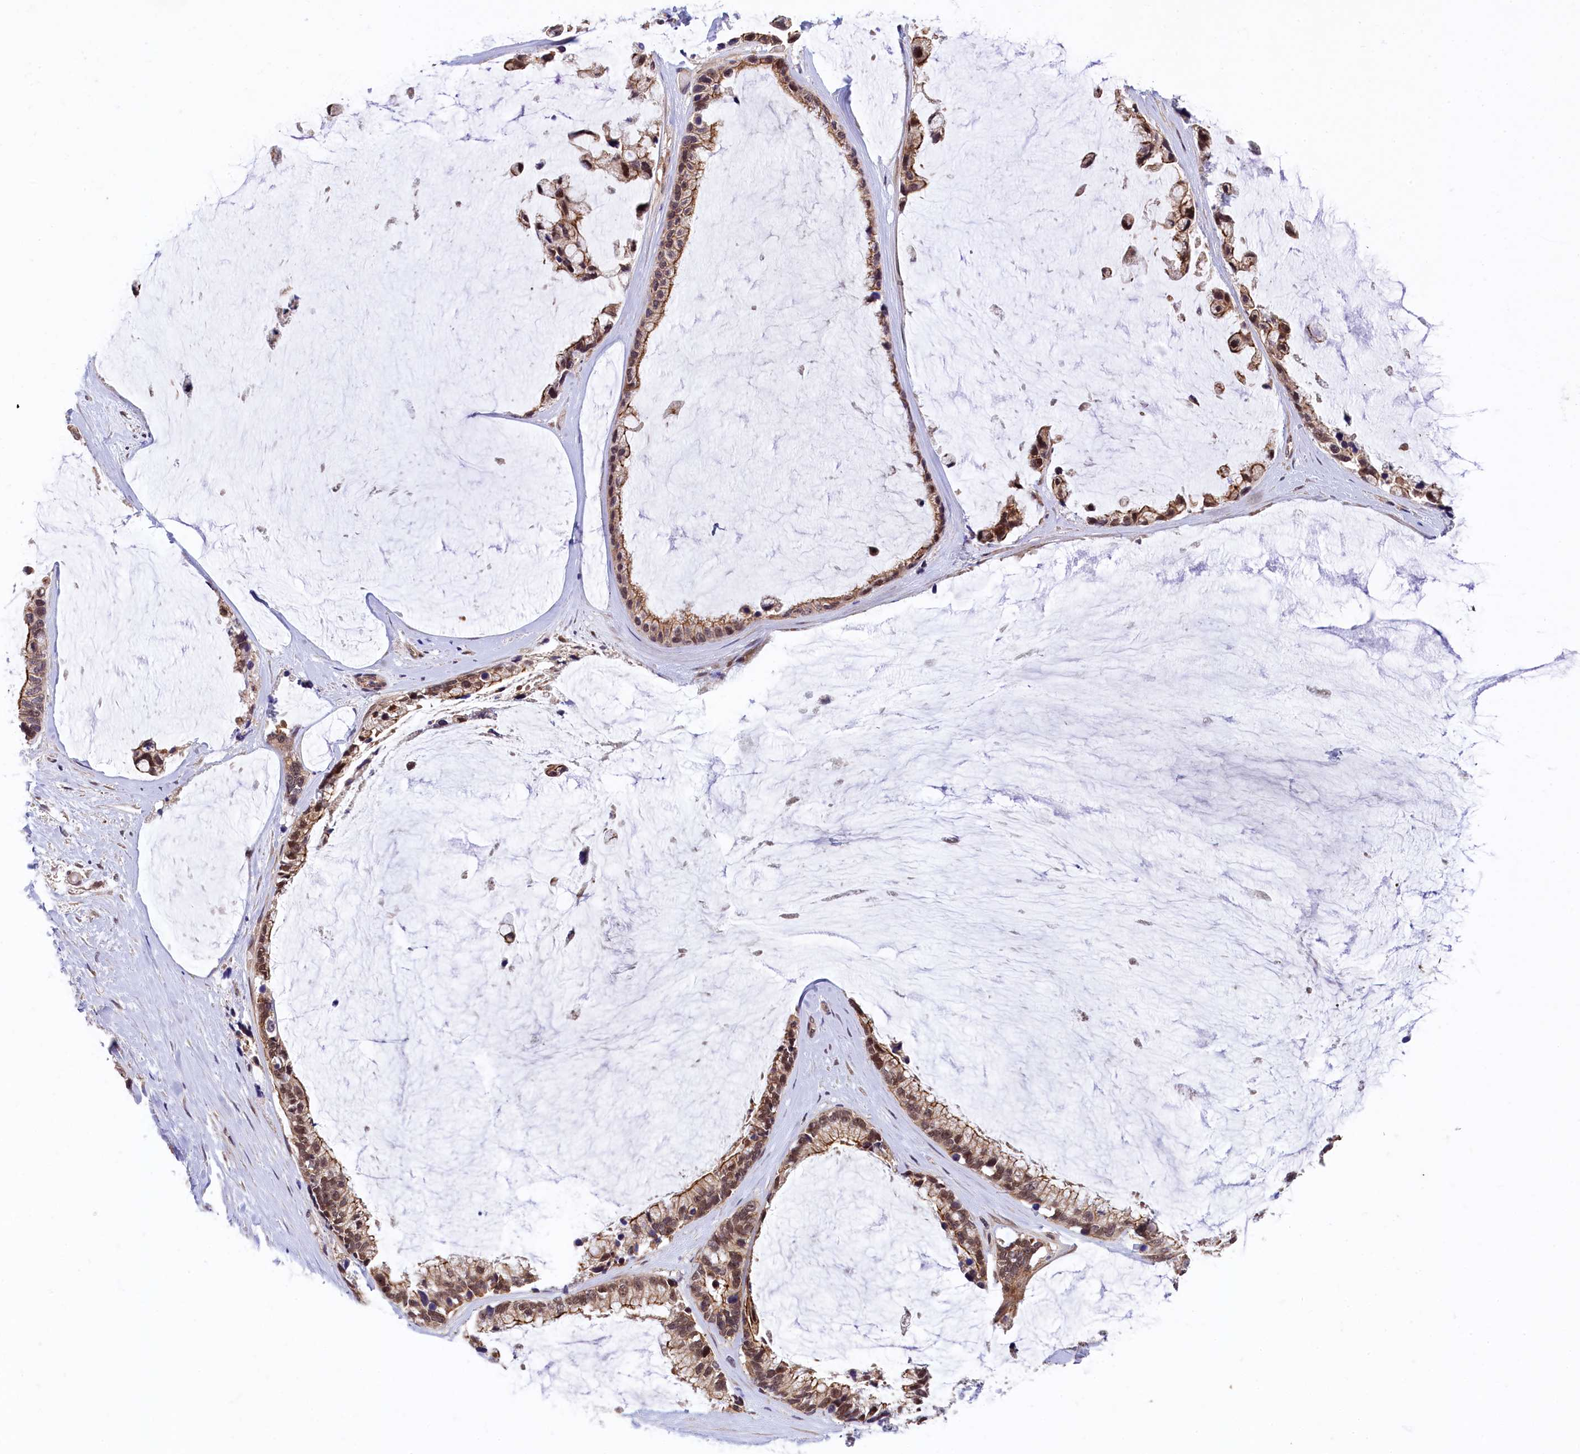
{"staining": {"intensity": "moderate", "quantity": ">75%", "location": "cytoplasmic/membranous,nuclear"}, "tissue": "ovarian cancer", "cell_type": "Tumor cells", "image_type": "cancer", "snomed": [{"axis": "morphology", "description": "Cystadenocarcinoma, mucinous, NOS"}, {"axis": "topography", "description": "Ovary"}], "caption": "This is a micrograph of immunohistochemistry staining of ovarian cancer (mucinous cystadenocarcinoma), which shows moderate expression in the cytoplasmic/membranous and nuclear of tumor cells.", "gene": "ARL14EP", "patient": {"sex": "female", "age": 39}}